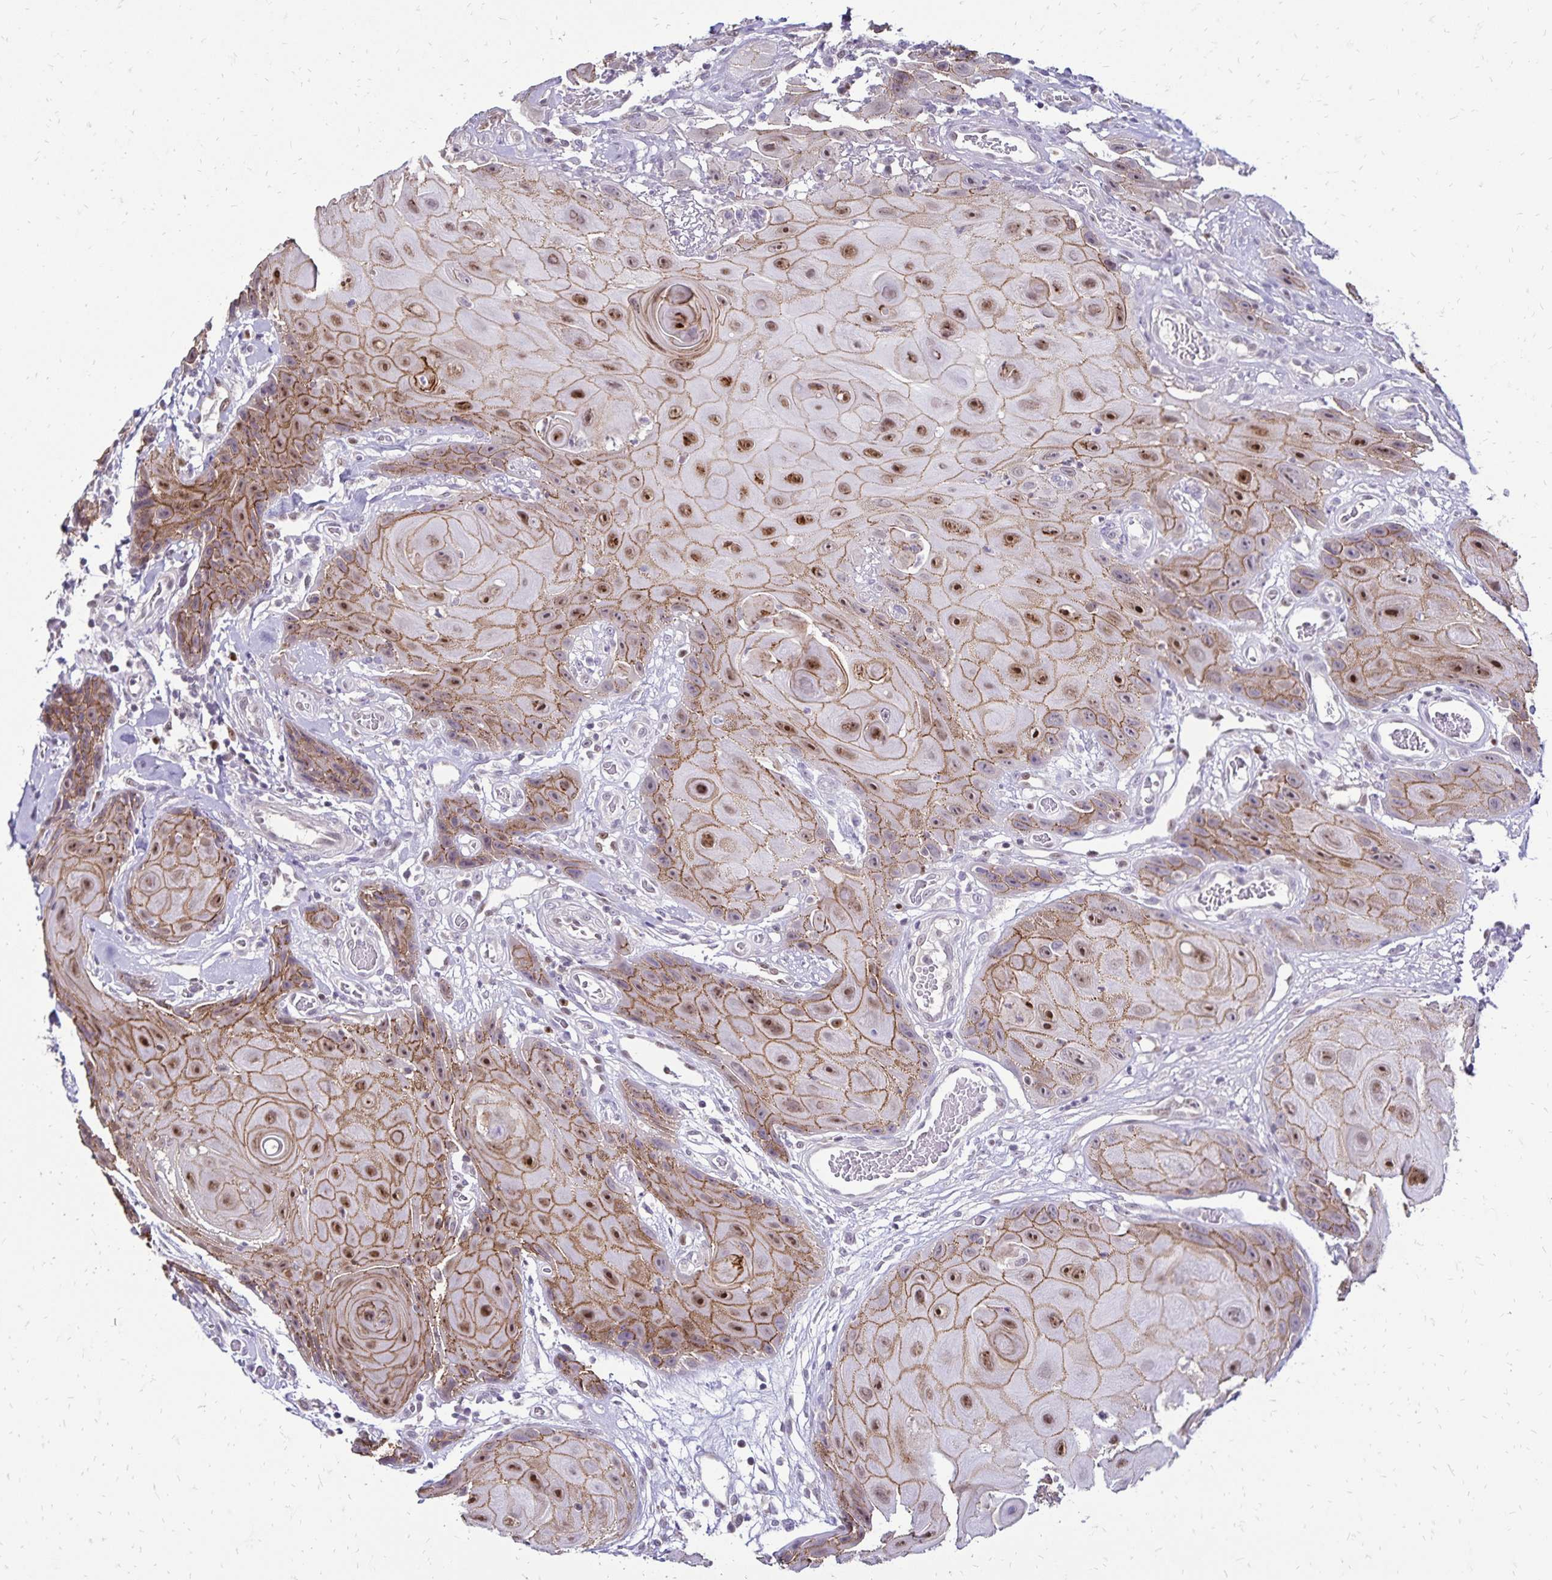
{"staining": {"intensity": "moderate", "quantity": ">75%", "location": "cytoplasmic/membranous,nuclear"}, "tissue": "head and neck cancer", "cell_type": "Tumor cells", "image_type": "cancer", "snomed": [{"axis": "morphology", "description": "Squamous cell carcinoma, NOS"}, {"axis": "topography", "description": "Oral tissue"}, {"axis": "topography", "description": "Head-Neck"}], "caption": "A histopathology image showing moderate cytoplasmic/membranous and nuclear expression in approximately >75% of tumor cells in squamous cell carcinoma (head and neck), as visualized by brown immunohistochemical staining.", "gene": "POLB", "patient": {"sex": "male", "age": 49}}